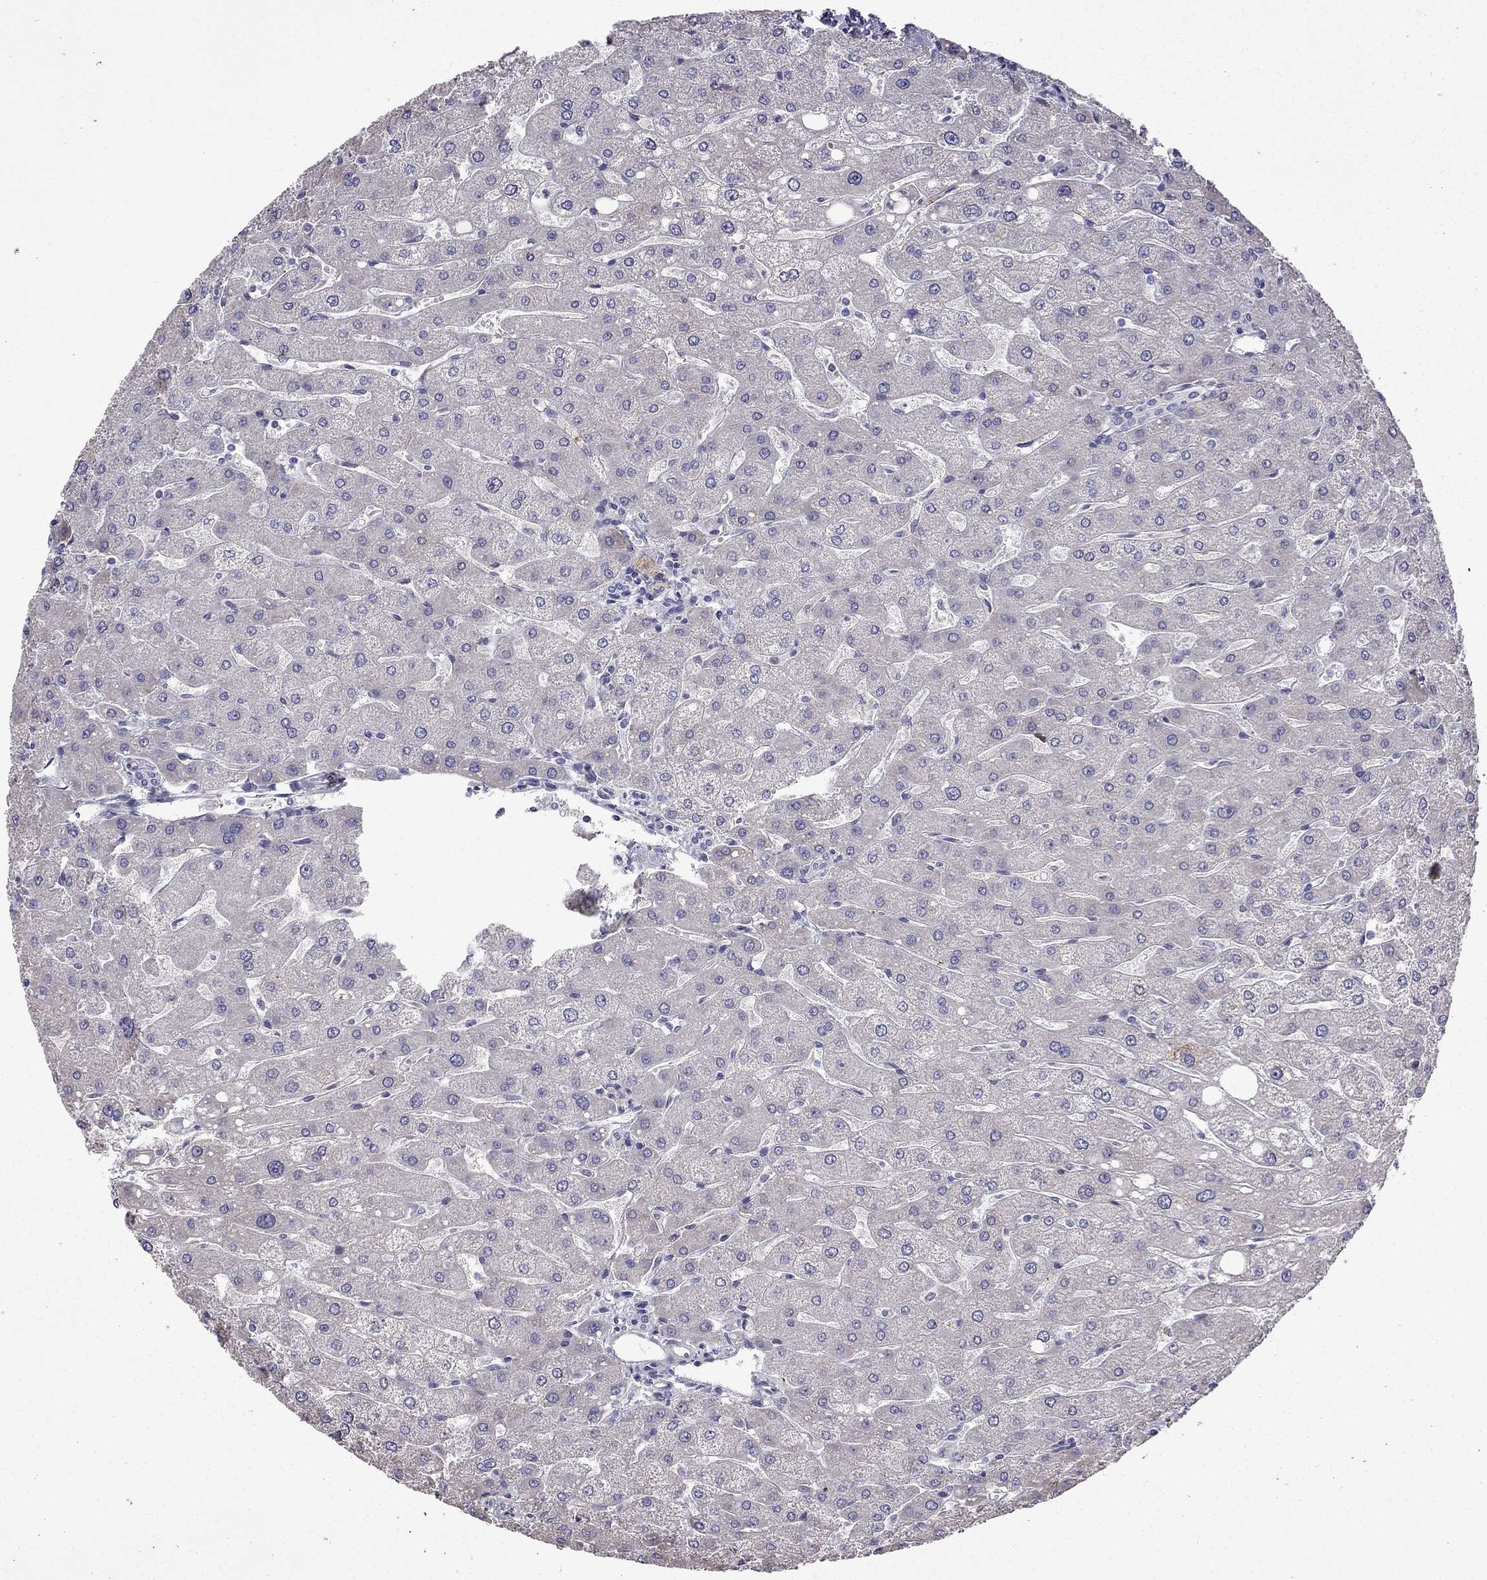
{"staining": {"intensity": "negative", "quantity": "none", "location": "none"}, "tissue": "liver", "cell_type": "Cholangiocytes", "image_type": "normal", "snomed": [{"axis": "morphology", "description": "Normal tissue, NOS"}, {"axis": "topography", "description": "Liver"}], "caption": "The histopathology image exhibits no staining of cholangiocytes in benign liver.", "gene": "UHRF1", "patient": {"sex": "male", "age": 67}}